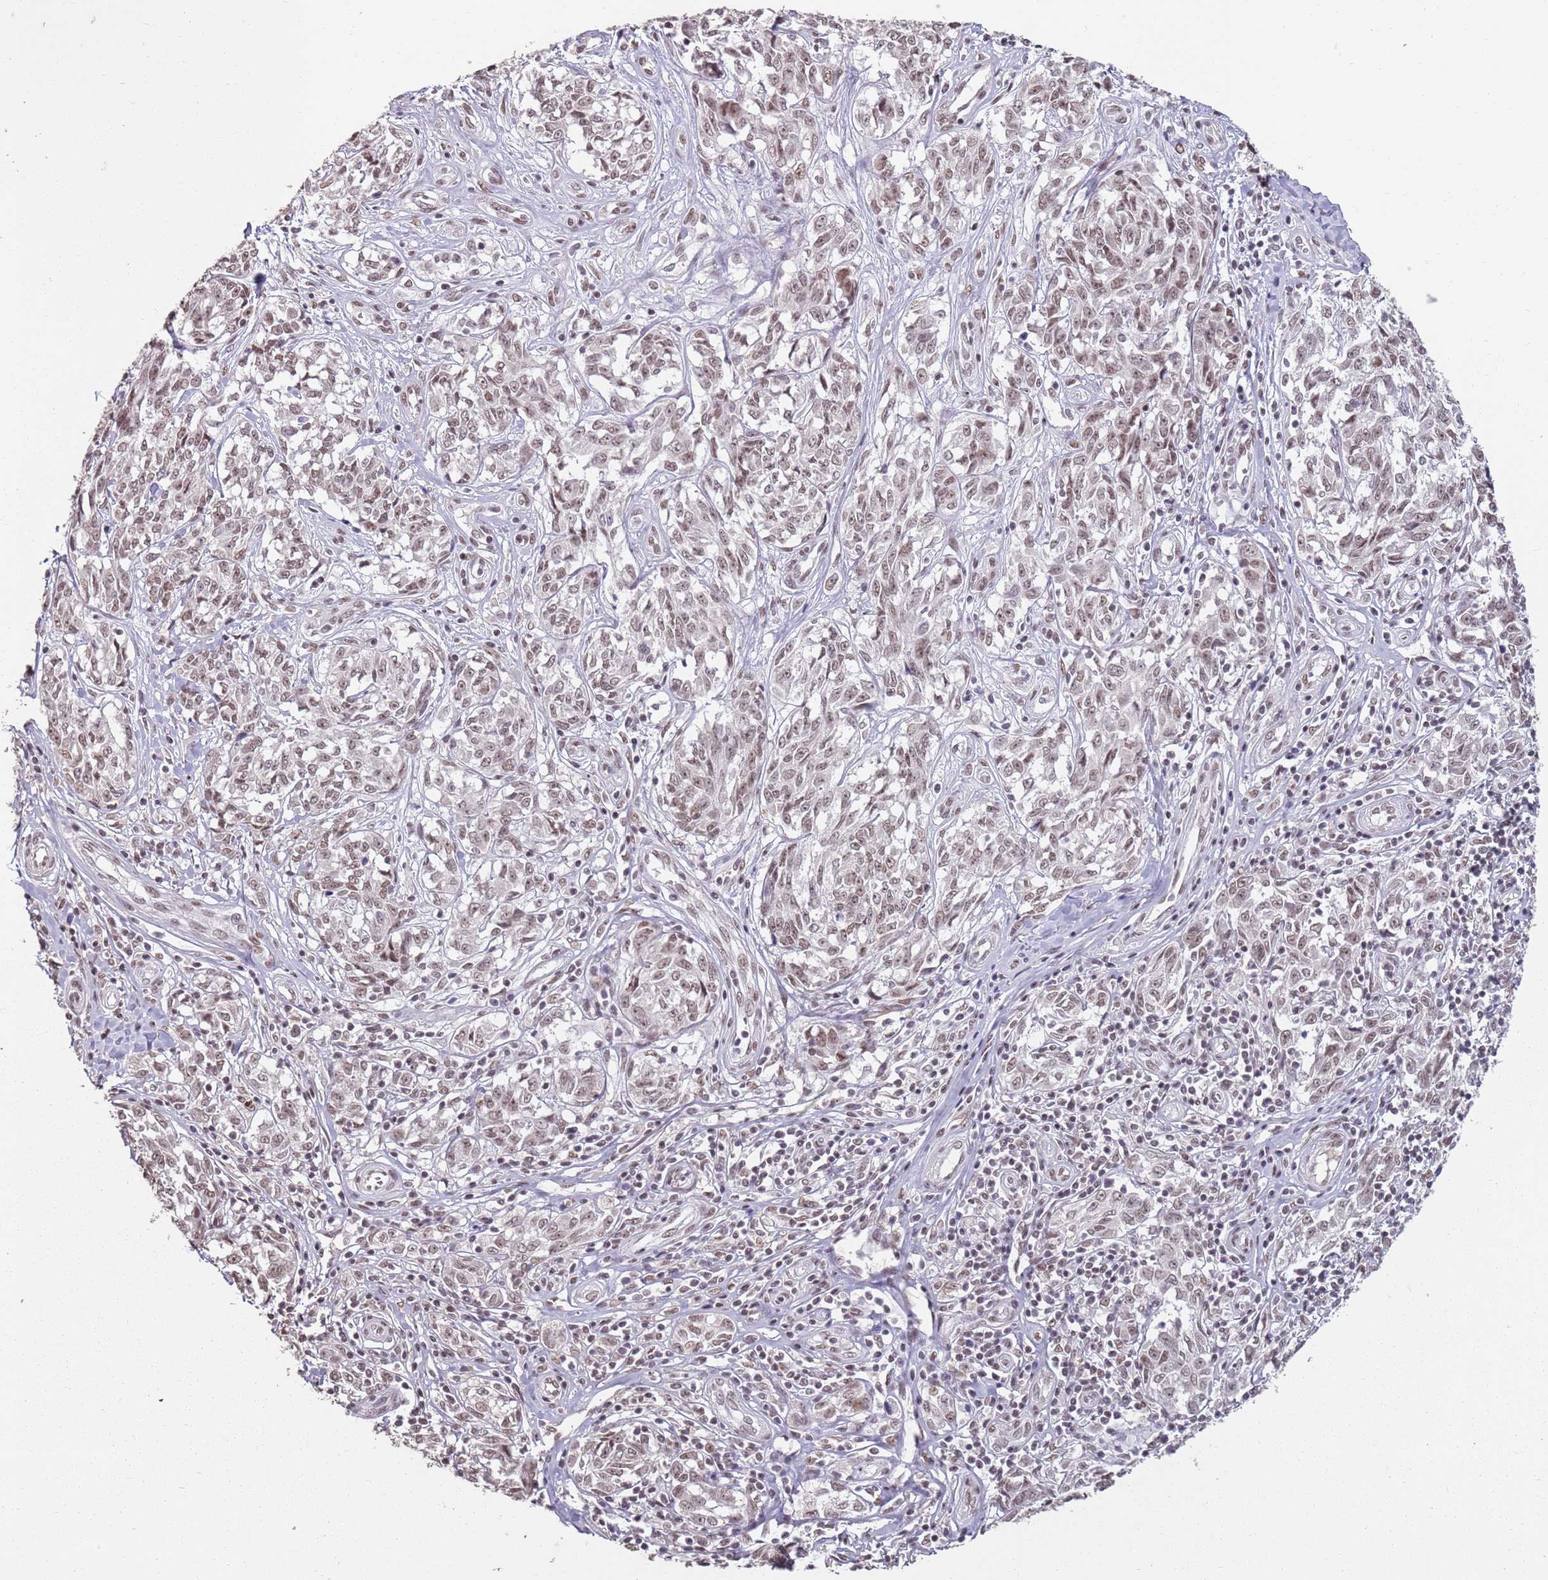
{"staining": {"intensity": "weak", "quantity": ">75%", "location": "nuclear"}, "tissue": "melanoma", "cell_type": "Tumor cells", "image_type": "cancer", "snomed": [{"axis": "morphology", "description": "Normal tissue, NOS"}, {"axis": "morphology", "description": "Malignant melanoma, NOS"}, {"axis": "topography", "description": "Skin"}], "caption": "Malignant melanoma stained for a protein shows weak nuclear positivity in tumor cells. (Stains: DAB in brown, nuclei in blue, Microscopy: brightfield microscopy at high magnification).", "gene": "ARL14EP", "patient": {"sex": "female", "age": 64}}